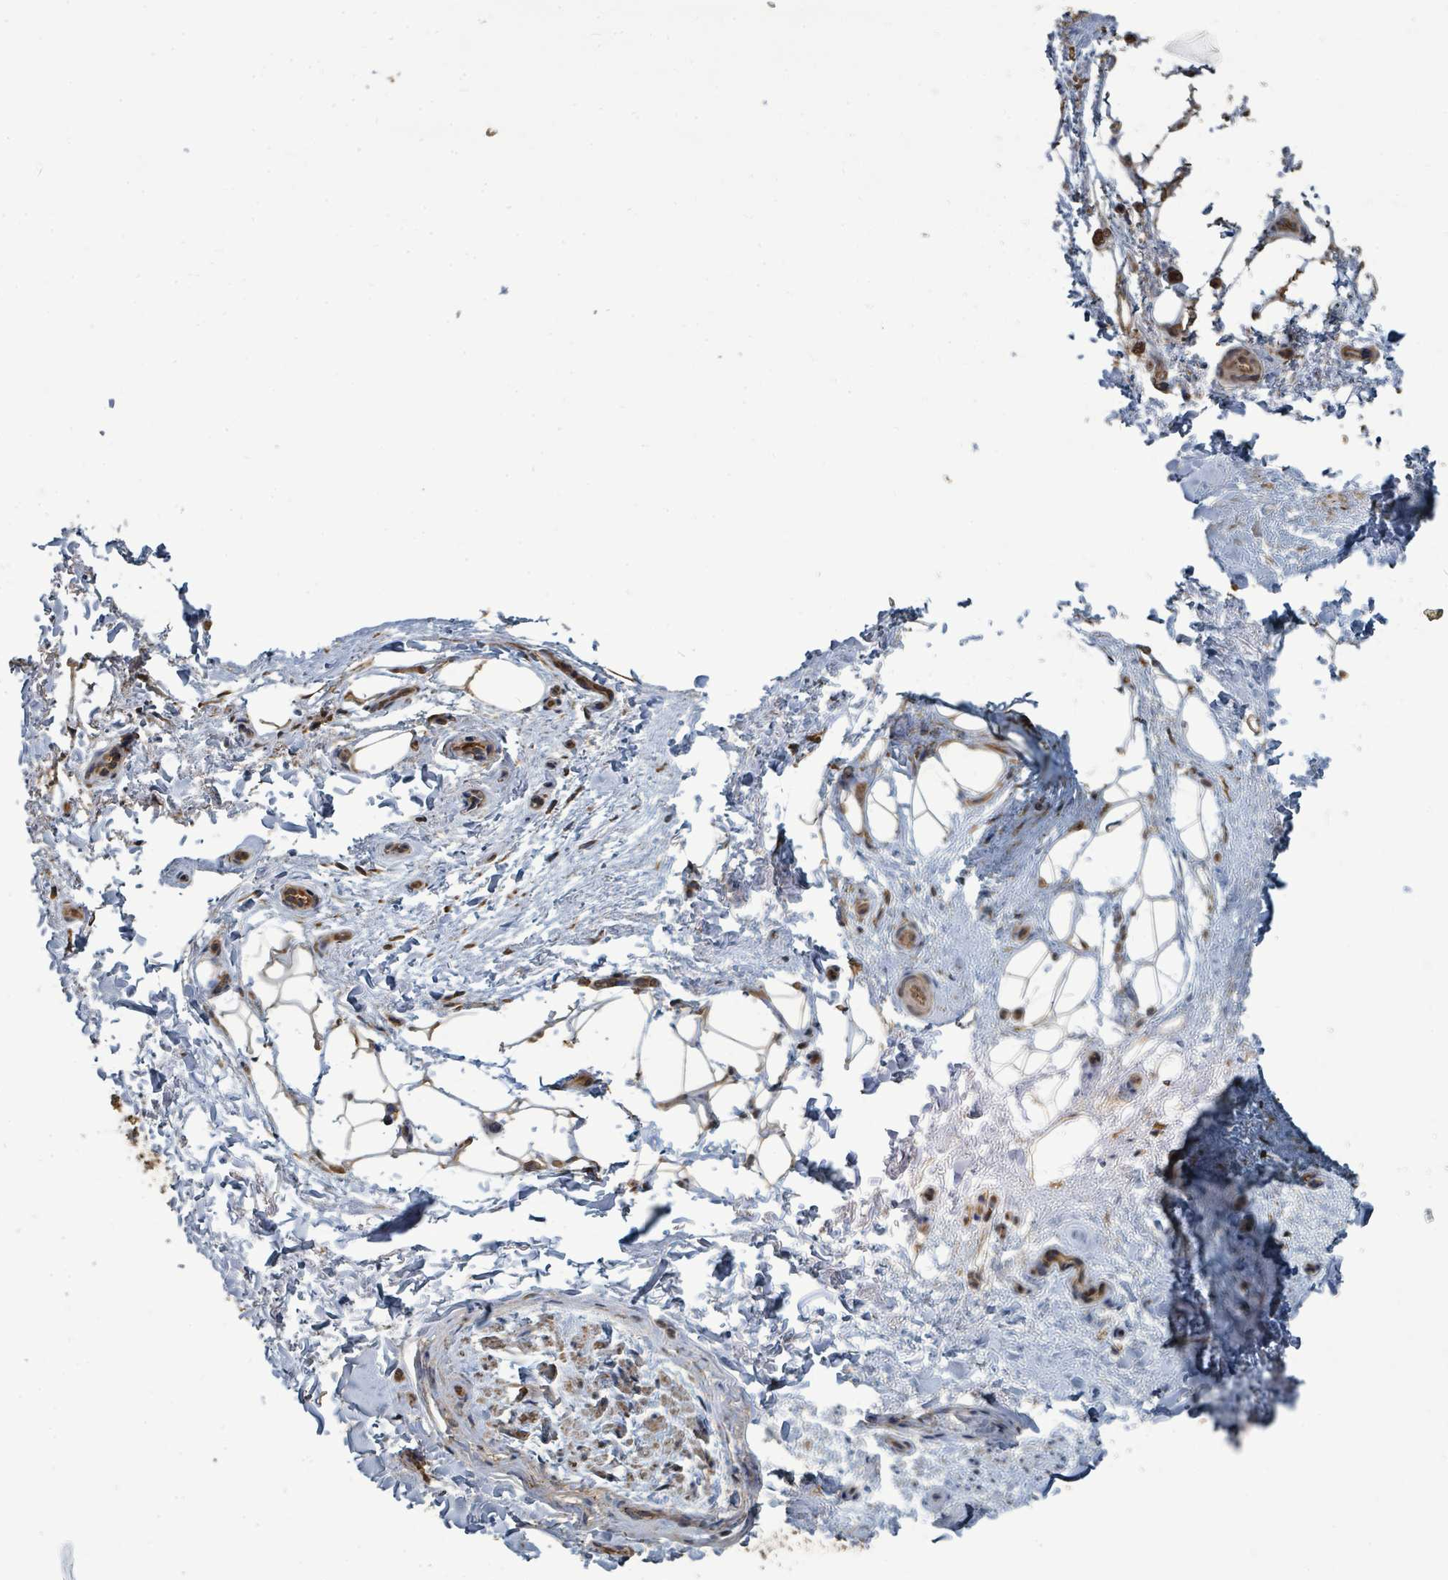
{"staining": {"intensity": "moderate", "quantity": ">75%", "location": "cytoplasmic/membranous"}, "tissue": "adipose tissue", "cell_type": "Adipocytes", "image_type": "normal", "snomed": [{"axis": "morphology", "description": "Normal tissue, NOS"}, {"axis": "topography", "description": "Peripheral nerve tissue"}], "caption": "Immunohistochemistry (IHC) of normal adipose tissue demonstrates medium levels of moderate cytoplasmic/membranous positivity in approximately >75% of adipocytes.", "gene": "C6orf52", "patient": {"sex": "female", "age": 61}}